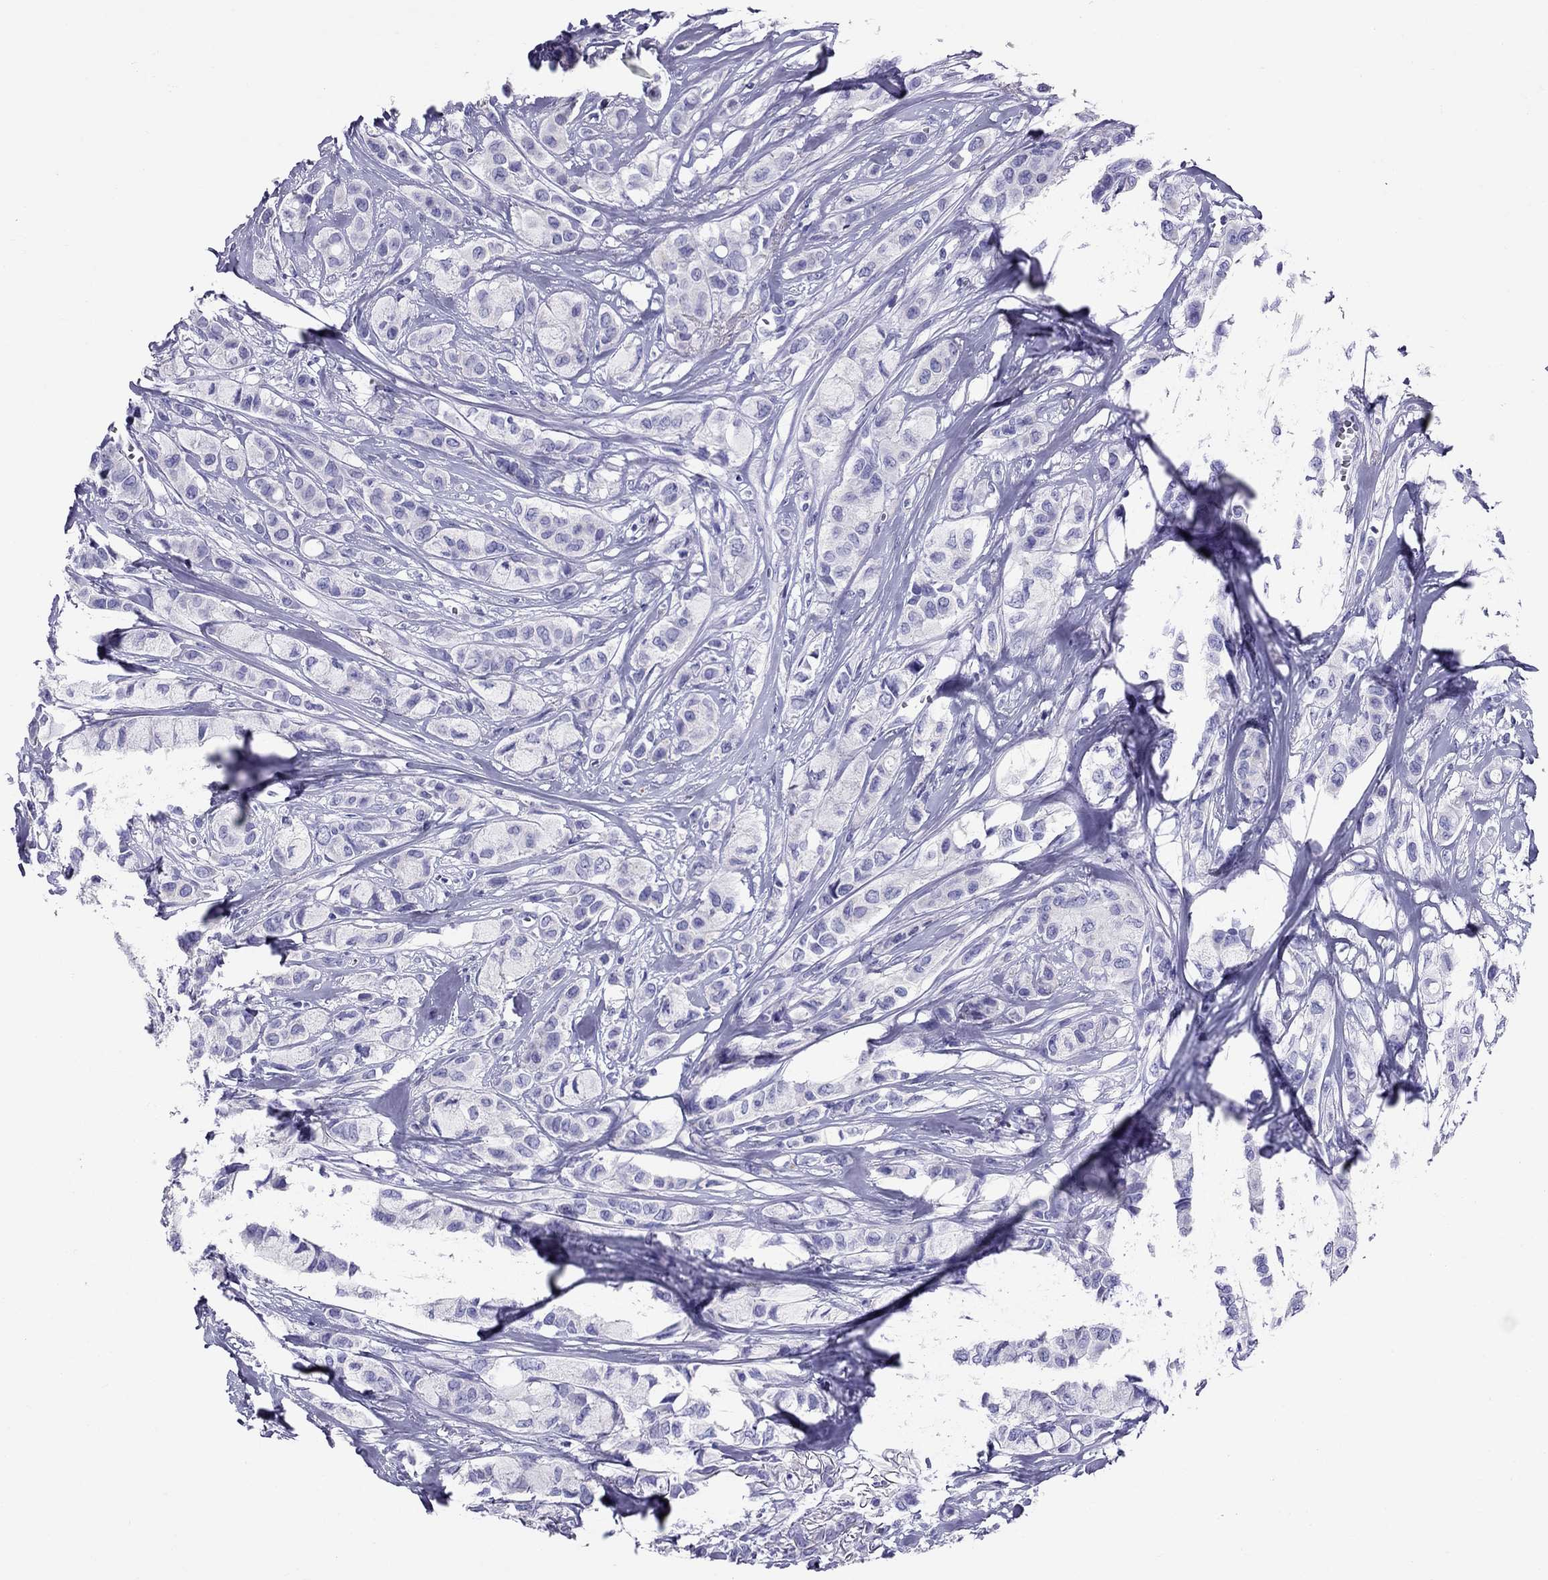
{"staining": {"intensity": "negative", "quantity": "none", "location": "none"}, "tissue": "breast cancer", "cell_type": "Tumor cells", "image_type": "cancer", "snomed": [{"axis": "morphology", "description": "Duct carcinoma"}, {"axis": "topography", "description": "Breast"}], "caption": "Tumor cells are negative for protein expression in human breast intraductal carcinoma. (Stains: DAB (3,3'-diaminobenzidine) immunohistochemistry with hematoxylin counter stain, Microscopy: brightfield microscopy at high magnification).", "gene": "AVPR1B", "patient": {"sex": "female", "age": 85}}